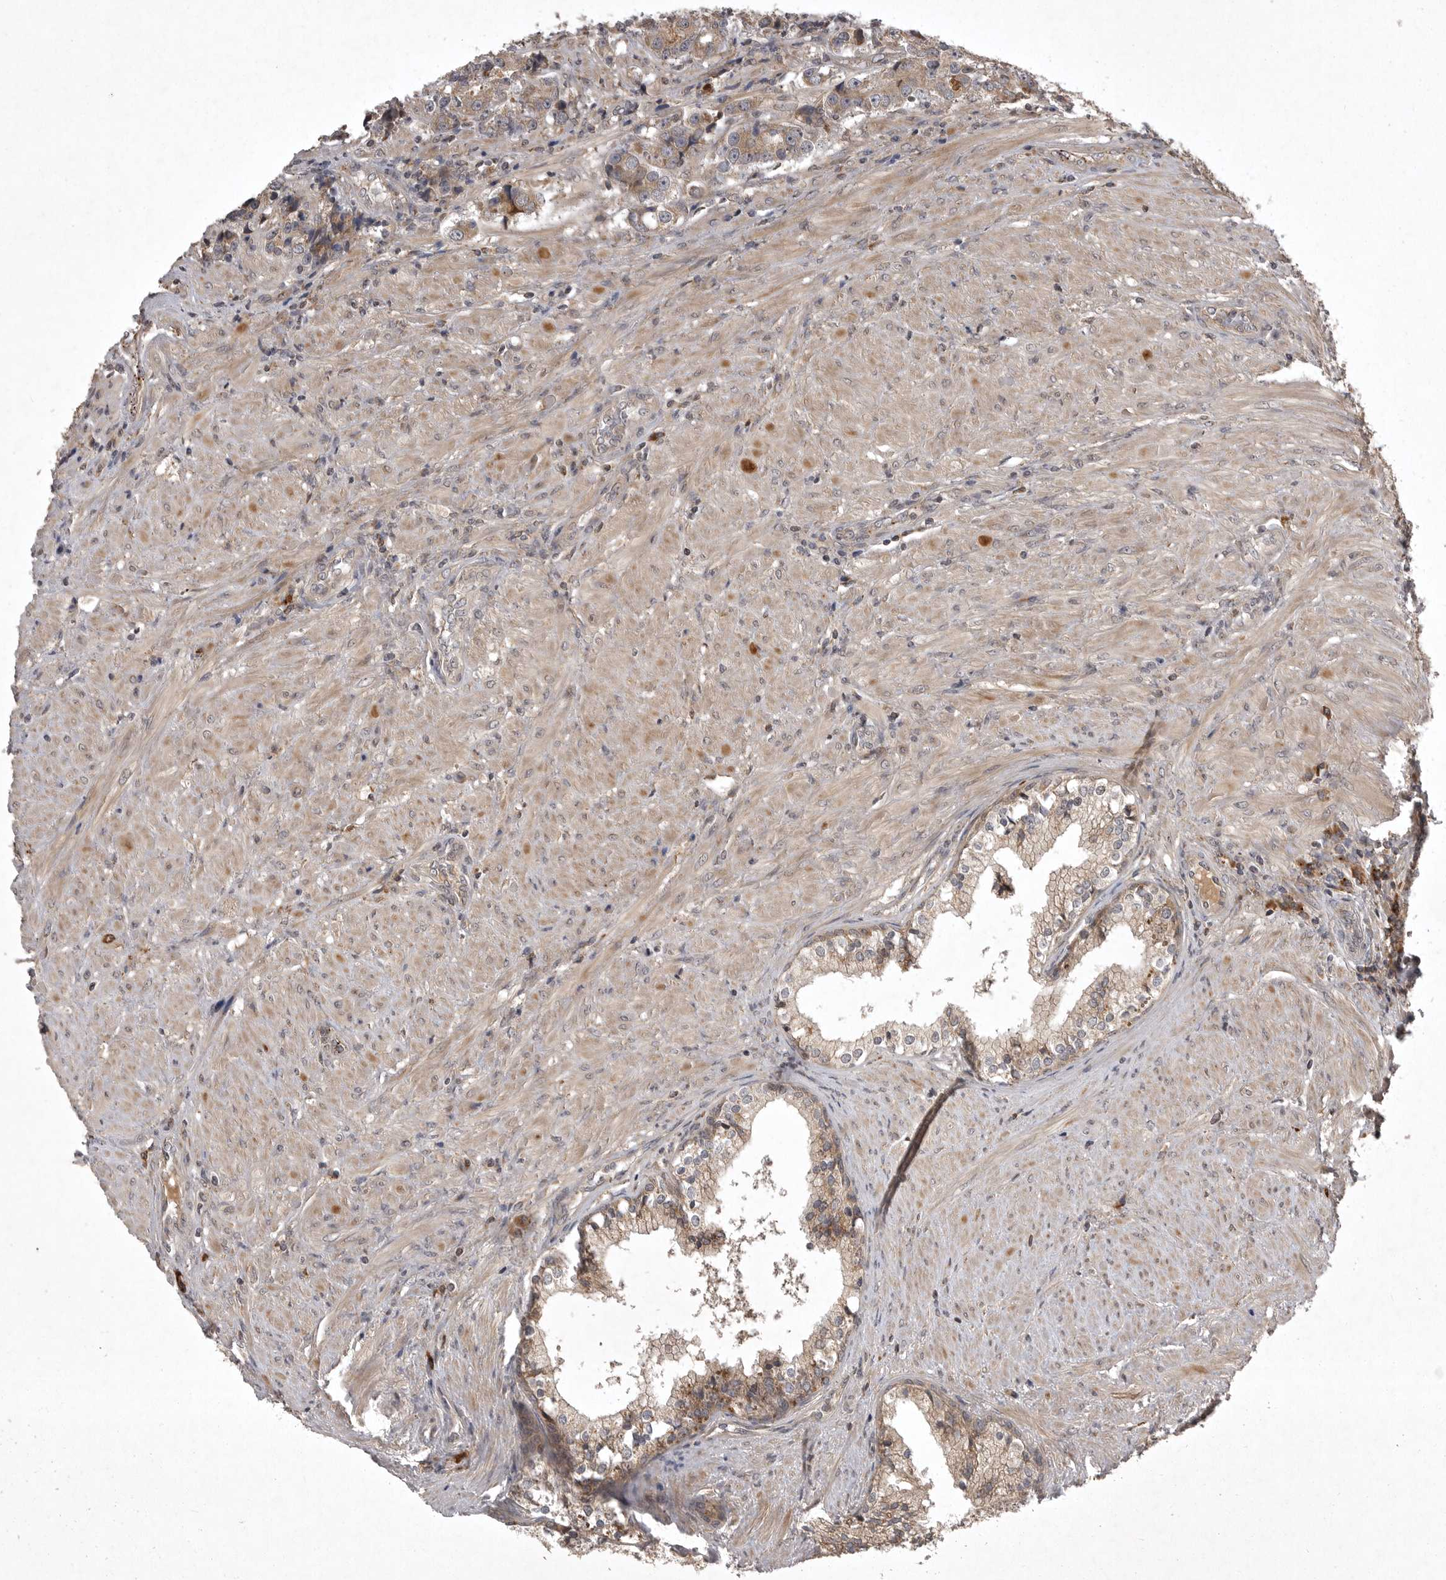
{"staining": {"intensity": "moderate", "quantity": "25%-75%", "location": "cytoplasmic/membranous"}, "tissue": "prostate cancer", "cell_type": "Tumor cells", "image_type": "cancer", "snomed": [{"axis": "morphology", "description": "Adenocarcinoma, High grade"}, {"axis": "topography", "description": "Prostate"}], "caption": "High-grade adenocarcinoma (prostate) tissue reveals moderate cytoplasmic/membranous staining in approximately 25%-75% of tumor cells Using DAB (brown) and hematoxylin (blue) stains, captured at high magnification using brightfield microscopy.", "gene": "GPR31", "patient": {"sex": "male", "age": 60}}